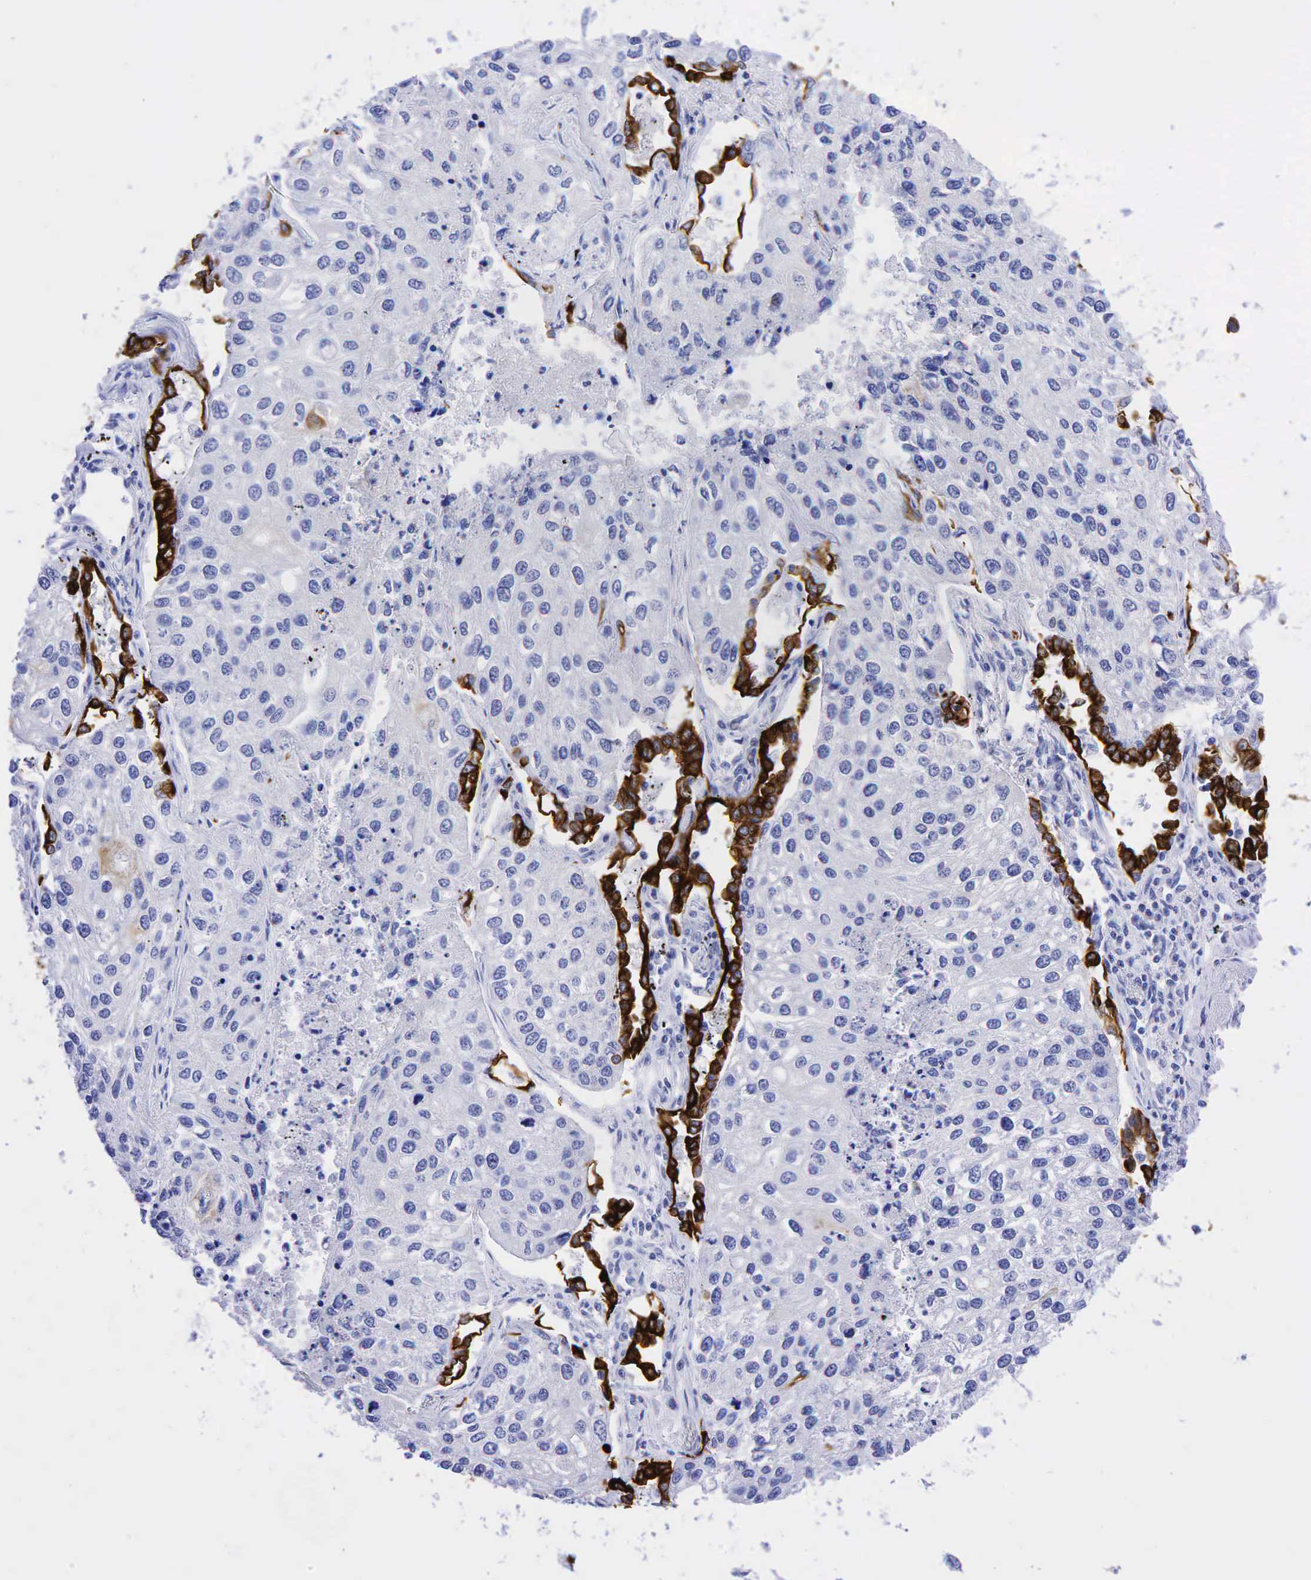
{"staining": {"intensity": "negative", "quantity": "none", "location": "none"}, "tissue": "lung cancer", "cell_type": "Tumor cells", "image_type": "cancer", "snomed": [{"axis": "morphology", "description": "Squamous cell carcinoma, NOS"}, {"axis": "topography", "description": "Lung"}], "caption": "This is a micrograph of immunohistochemistry (IHC) staining of lung cancer (squamous cell carcinoma), which shows no expression in tumor cells.", "gene": "KRT18", "patient": {"sex": "male", "age": 75}}